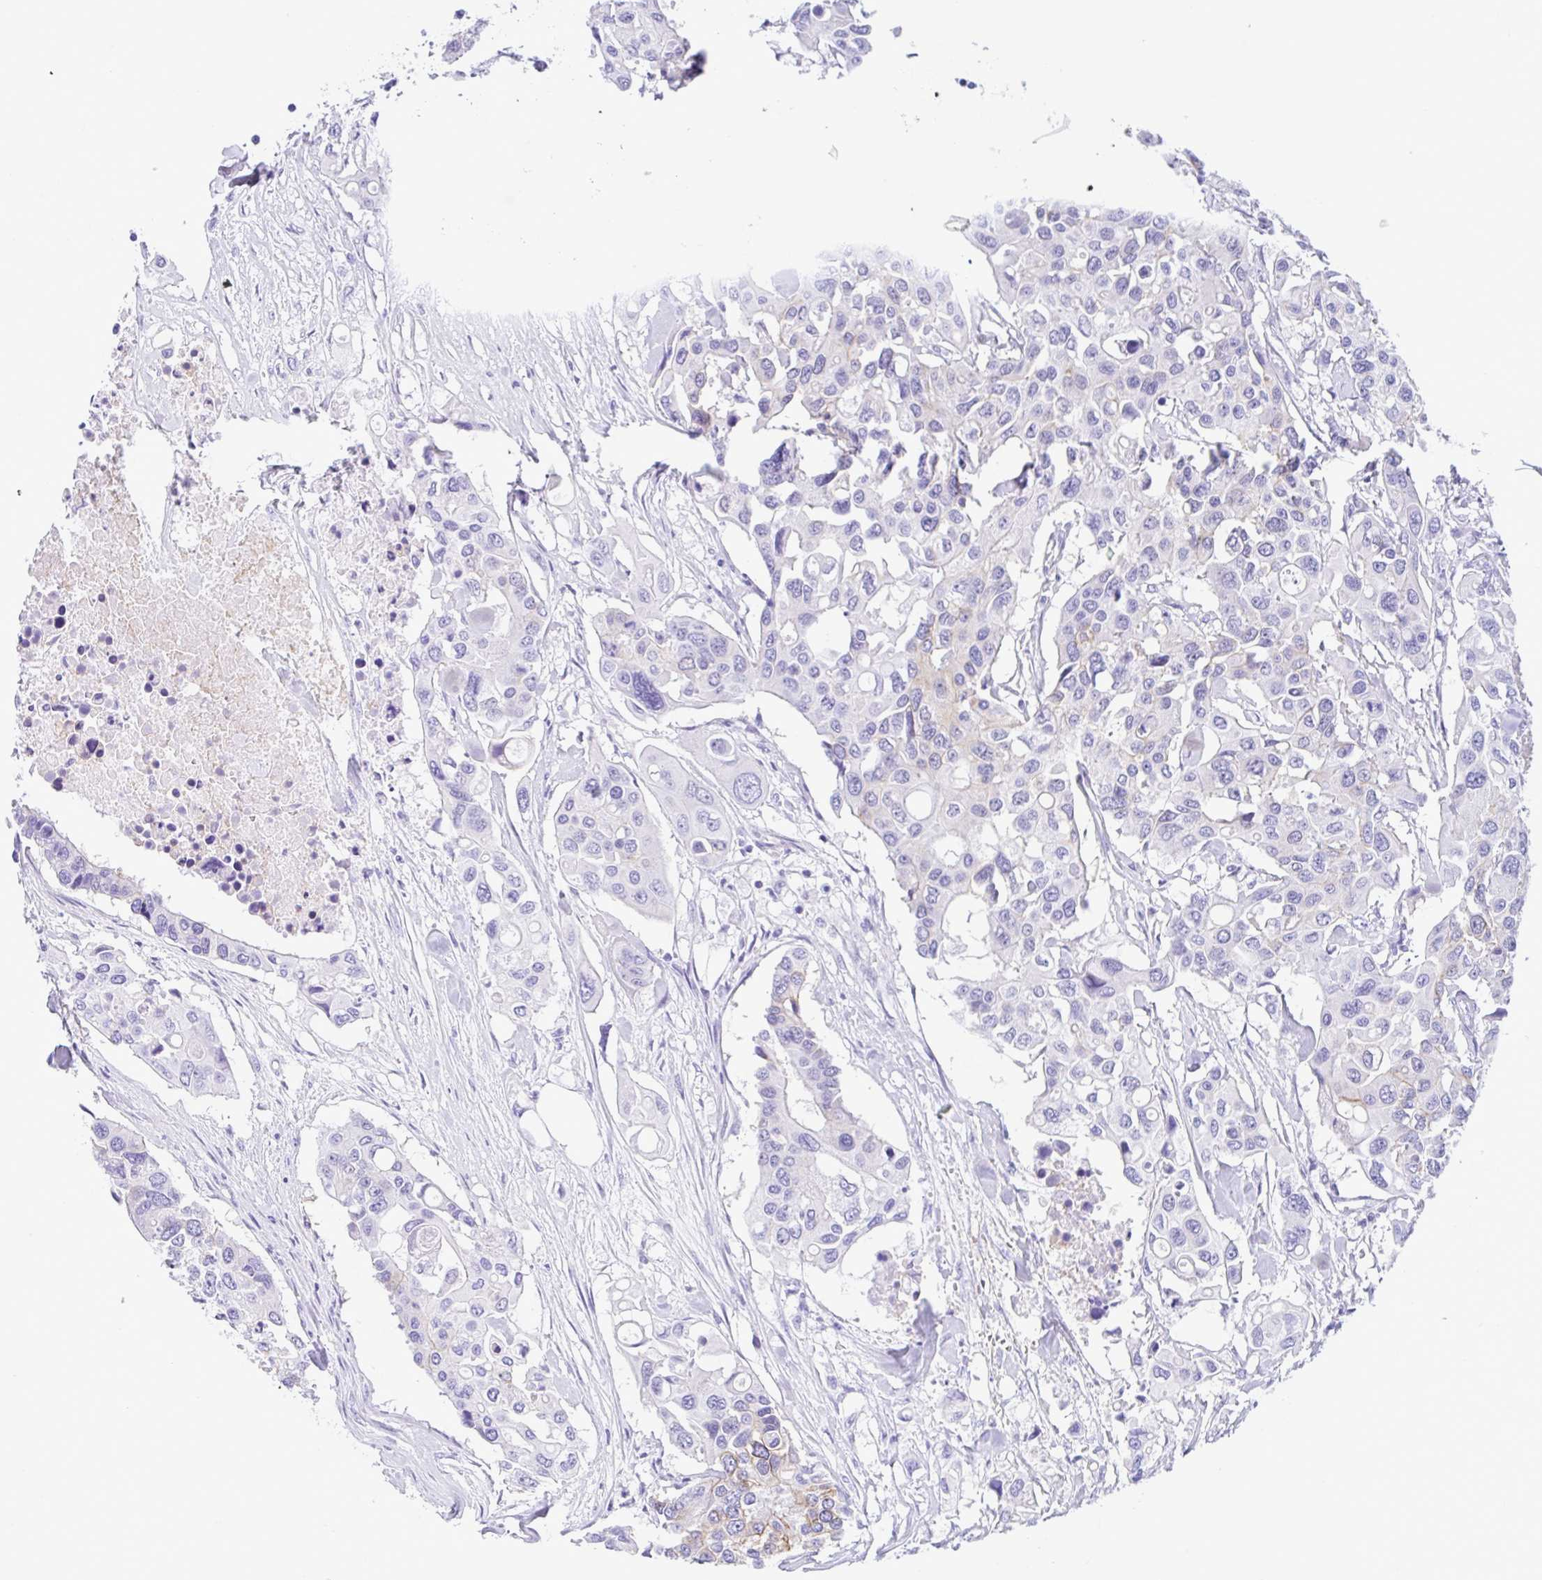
{"staining": {"intensity": "negative", "quantity": "none", "location": "none"}, "tissue": "colorectal cancer", "cell_type": "Tumor cells", "image_type": "cancer", "snomed": [{"axis": "morphology", "description": "Adenocarcinoma, NOS"}, {"axis": "topography", "description": "Colon"}], "caption": "IHC of colorectal cancer (adenocarcinoma) exhibits no positivity in tumor cells. (DAB immunohistochemistry with hematoxylin counter stain).", "gene": "RRM2", "patient": {"sex": "male", "age": 77}}